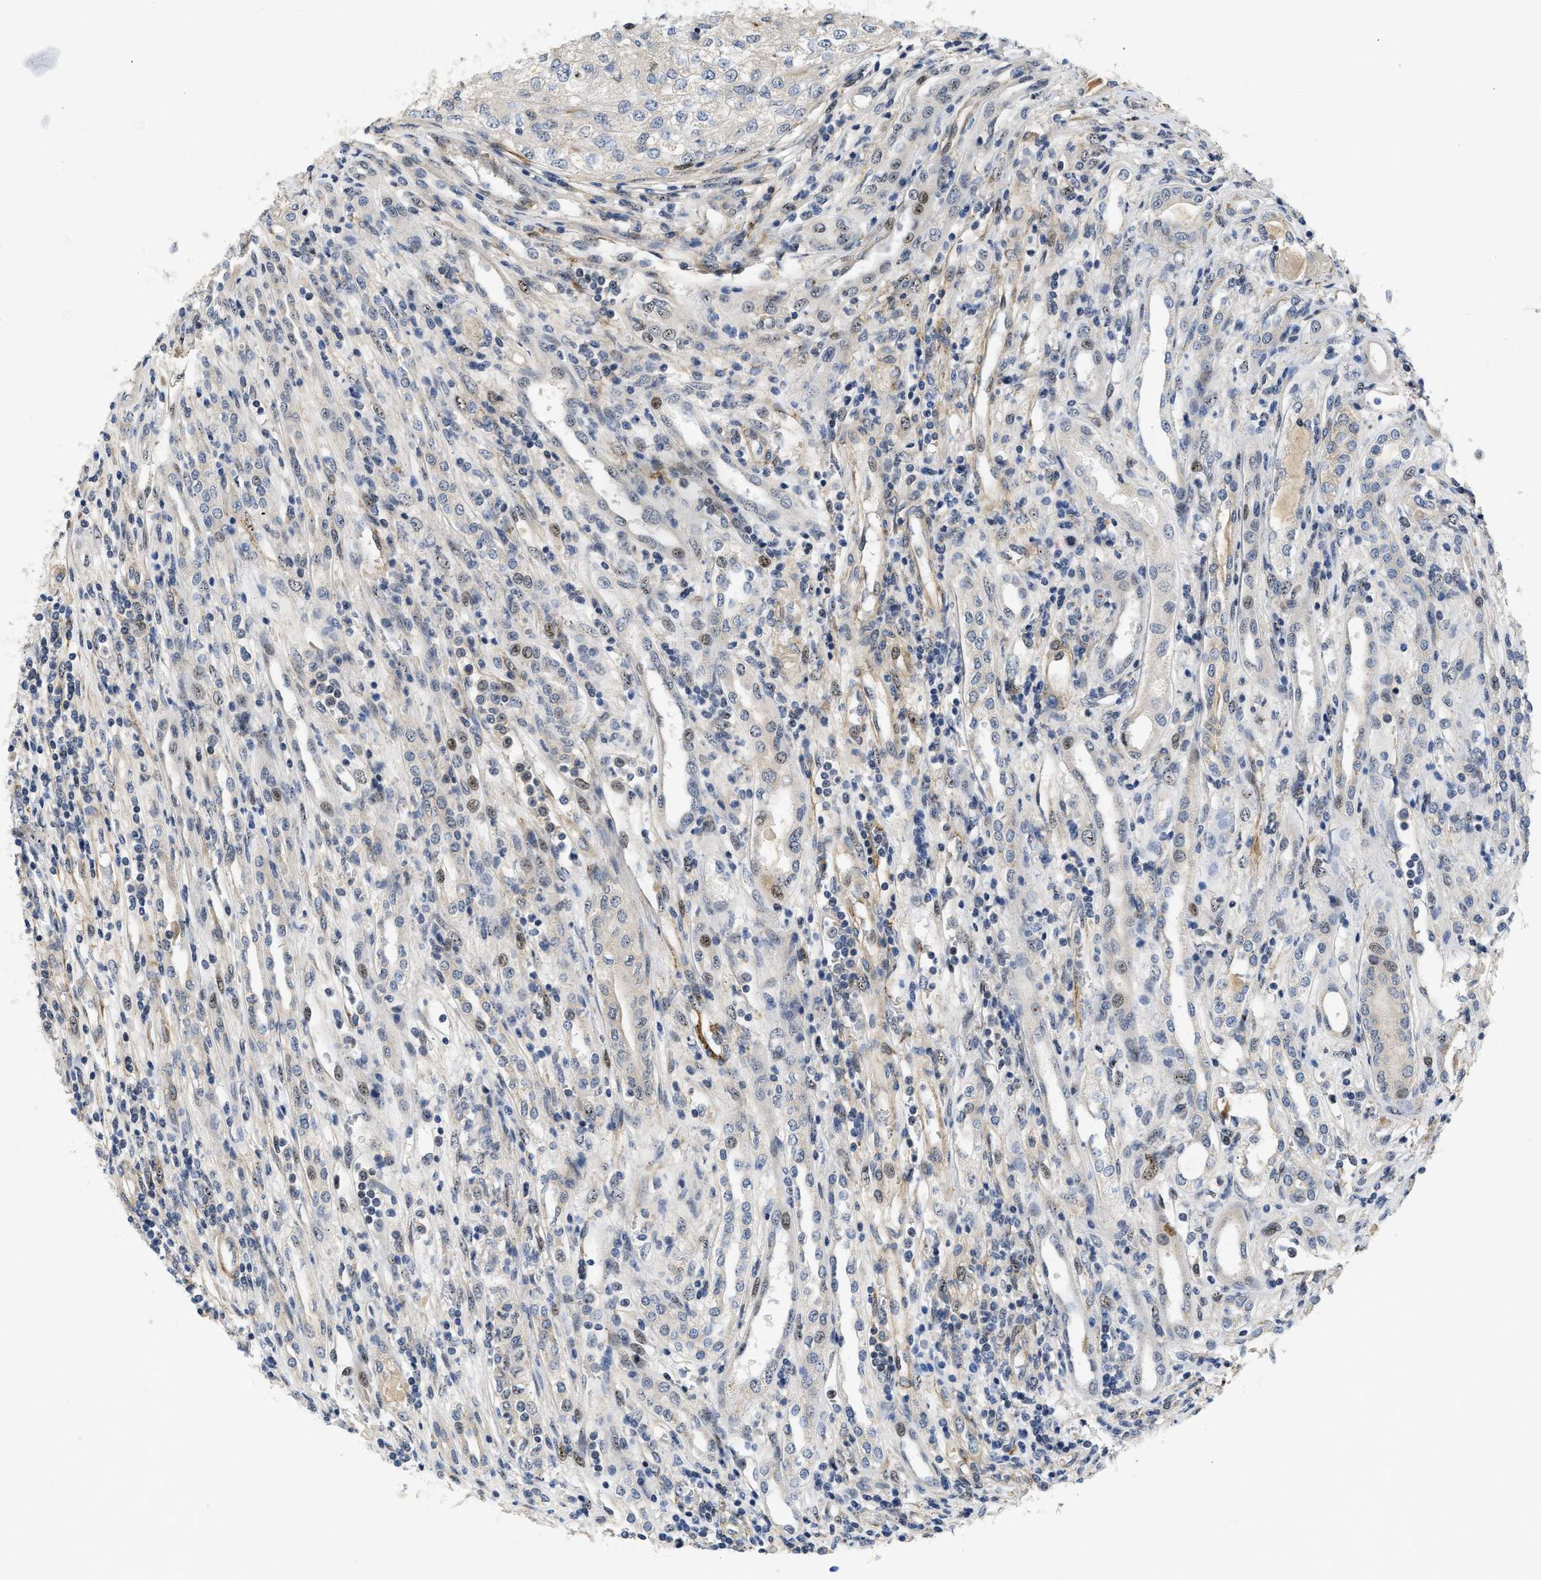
{"staining": {"intensity": "weak", "quantity": "<25%", "location": "nuclear"}, "tissue": "renal cancer", "cell_type": "Tumor cells", "image_type": "cancer", "snomed": [{"axis": "morphology", "description": "Adenocarcinoma, NOS"}, {"axis": "topography", "description": "Kidney"}], "caption": "Tumor cells show no significant staining in renal cancer (adenocarcinoma).", "gene": "VIP", "patient": {"sex": "female", "age": 54}}